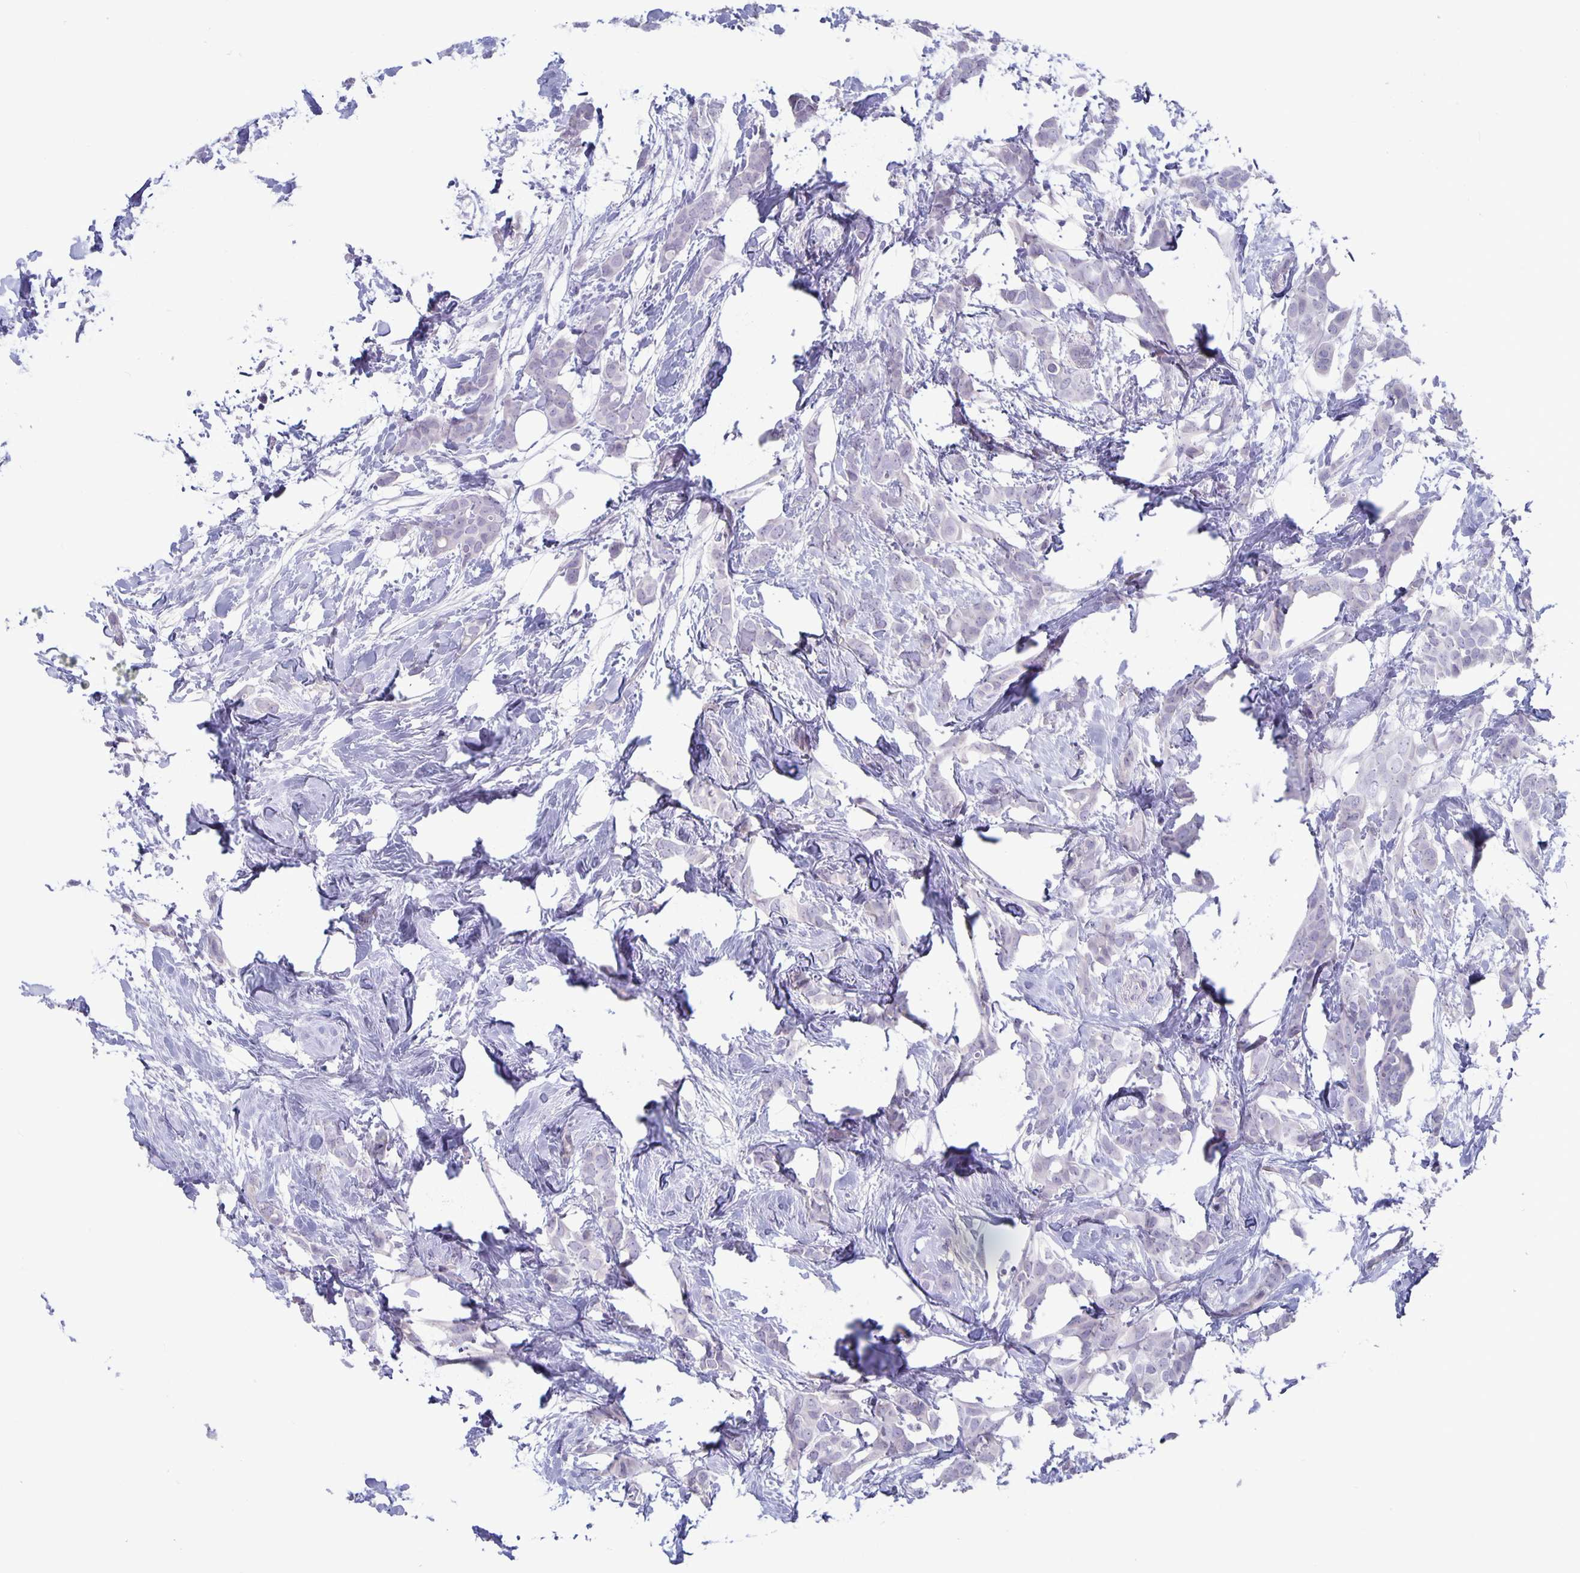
{"staining": {"intensity": "negative", "quantity": "none", "location": "none"}, "tissue": "breast cancer", "cell_type": "Tumor cells", "image_type": "cancer", "snomed": [{"axis": "morphology", "description": "Duct carcinoma"}, {"axis": "topography", "description": "Breast"}], "caption": "Tumor cells are negative for protein expression in human breast cancer (invasive ductal carcinoma). (Brightfield microscopy of DAB immunohistochemistry (IHC) at high magnification).", "gene": "PLCB3", "patient": {"sex": "female", "age": 62}}